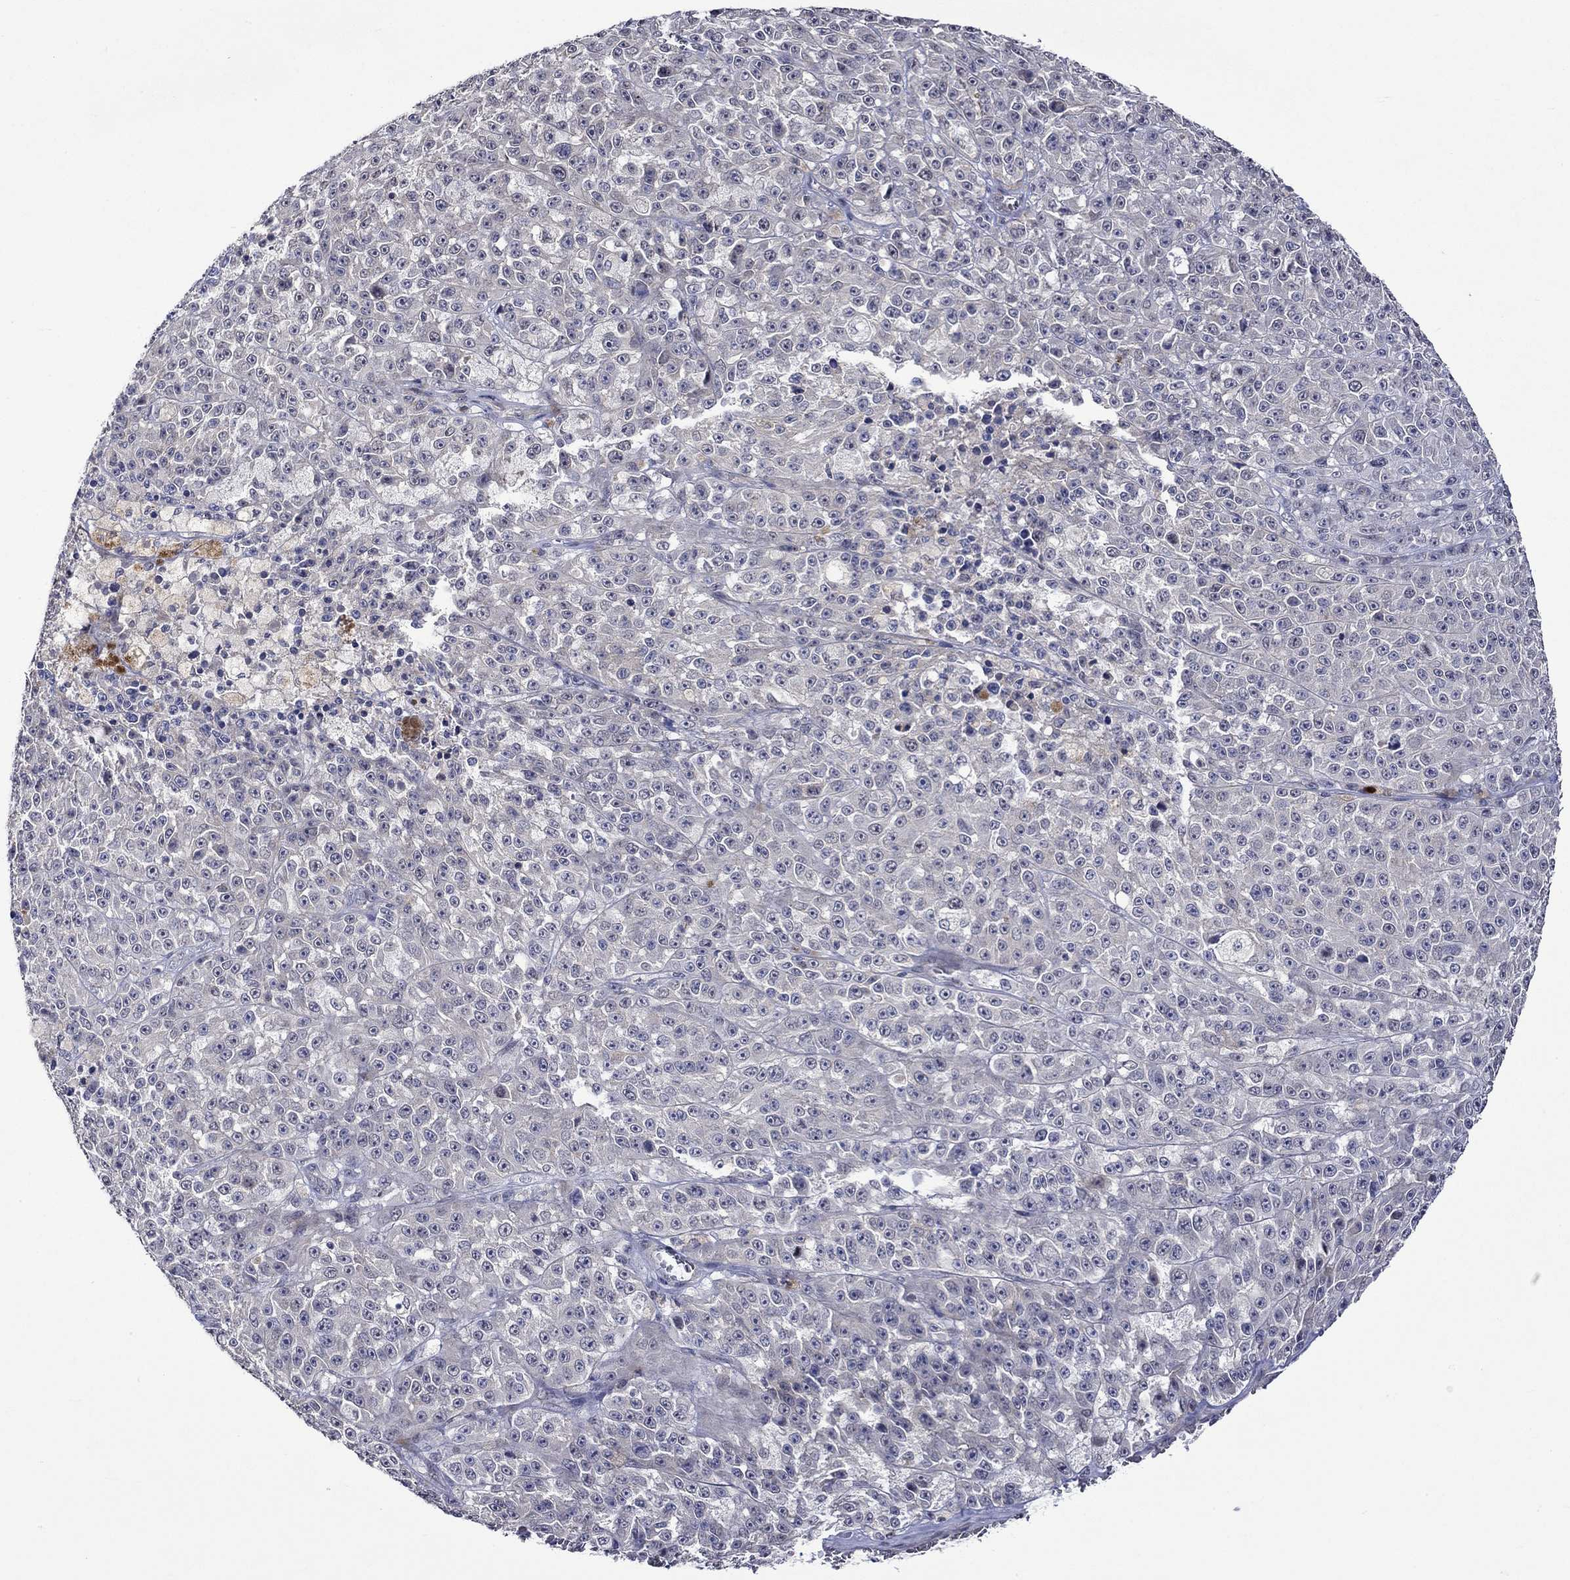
{"staining": {"intensity": "negative", "quantity": "none", "location": "none"}, "tissue": "melanoma", "cell_type": "Tumor cells", "image_type": "cancer", "snomed": [{"axis": "morphology", "description": "Malignant melanoma, NOS"}, {"axis": "topography", "description": "Skin"}], "caption": "A high-resolution micrograph shows immunohistochemistry staining of melanoma, which displays no significant positivity in tumor cells. (IHC, brightfield microscopy, high magnification).", "gene": "DDX3Y", "patient": {"sex": "female", "age": 58}}